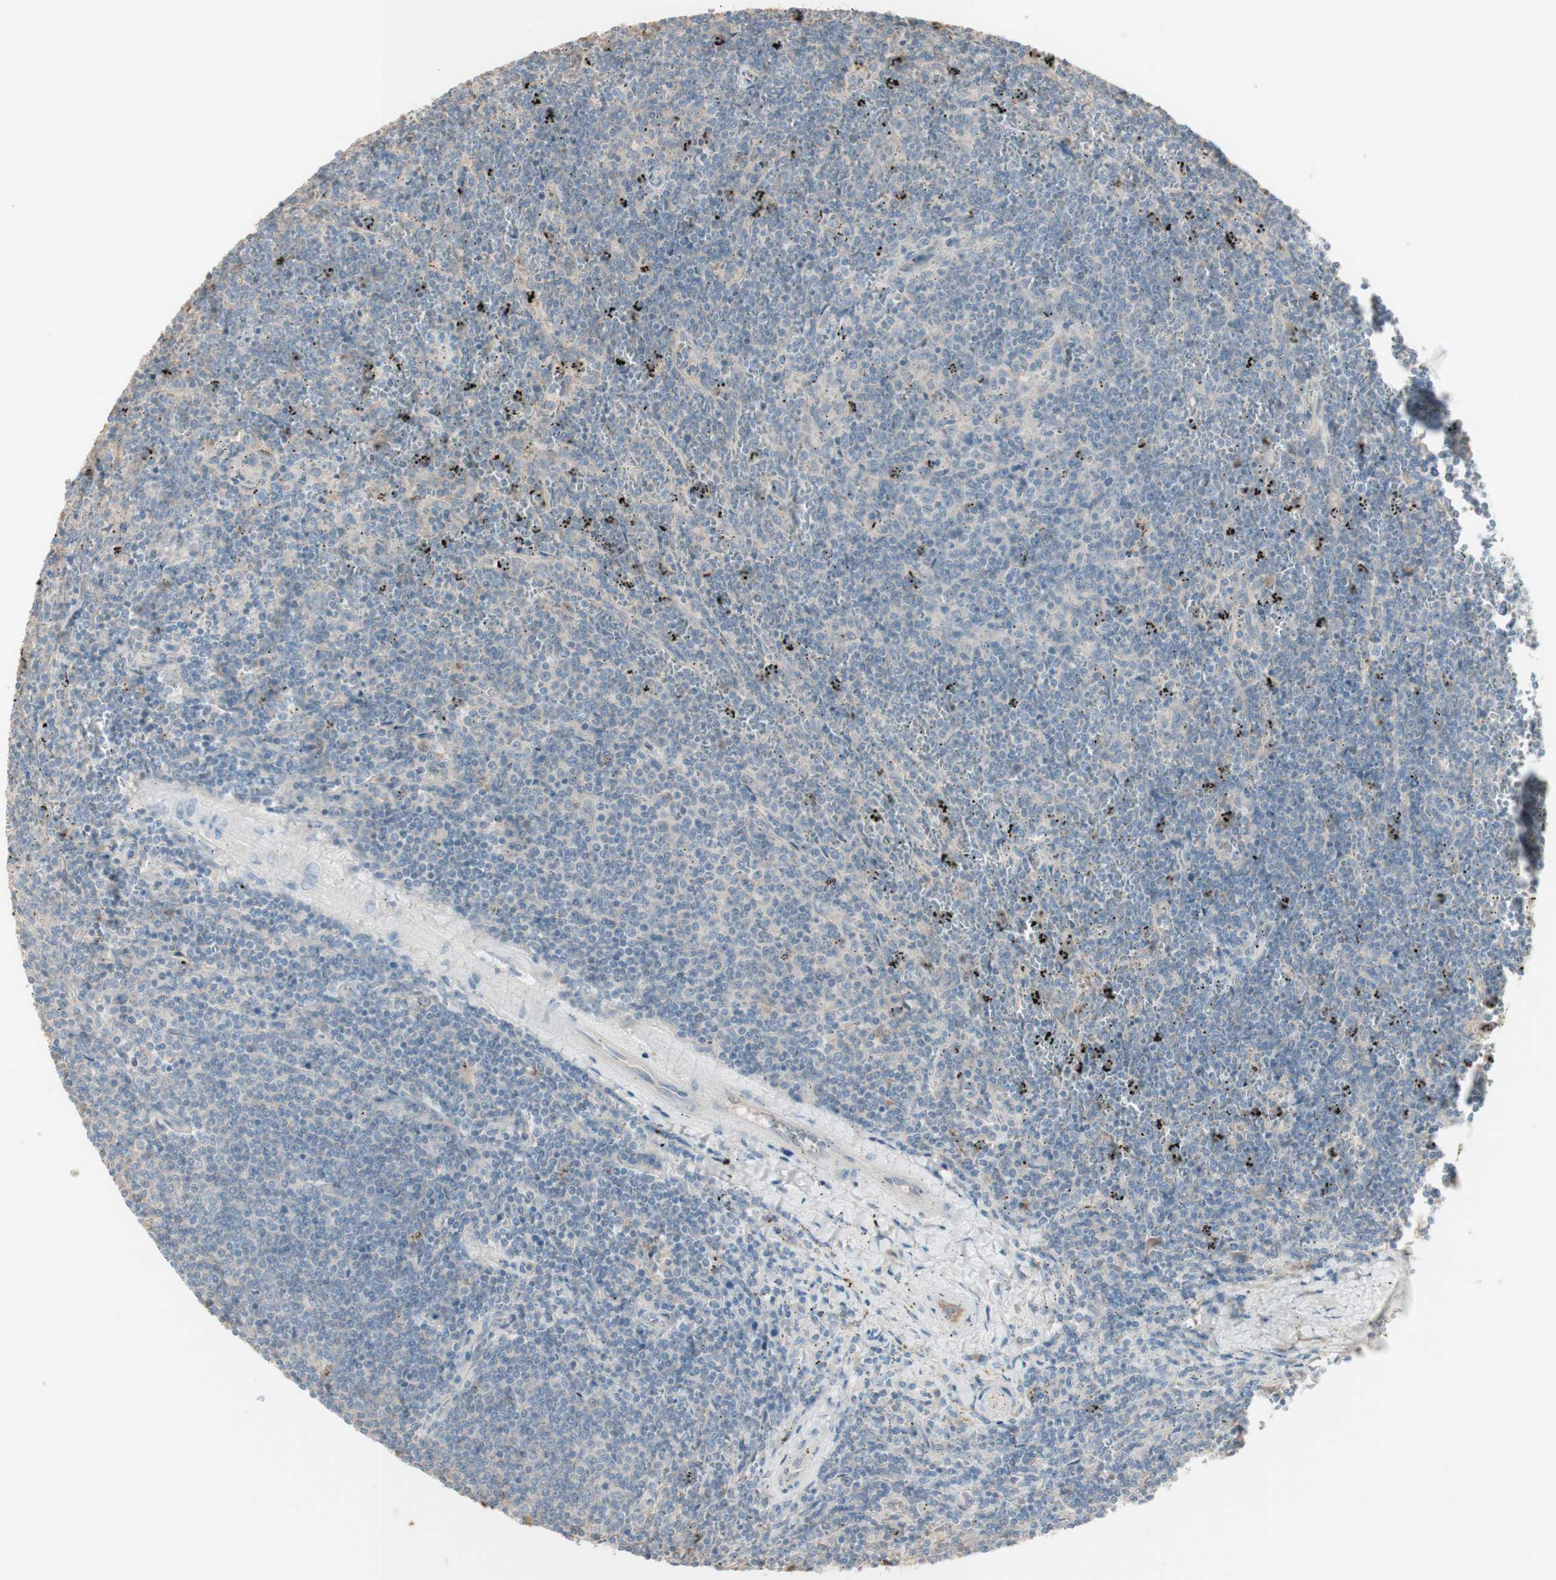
{"staining": {"intensity": "negative", "quantity": "none", "location": "none"}, "tissue": "lymphoma", "cell_type": "Tumor cells", "image_type": "cancer", "snomed": [{"axis": "morphology", "description": "Malignant lymphoma, non-Hodgkin's type, Low grade"}, {"axis": "topography", "description": "Spleen"}], "caption": "Immunohistochemistry (IHC) of malignant lymphoma, non-Hodgkin's type (low-grade) demonstrates no expression in tumor cells.", "gene": "IFNG", "patient": {"sex": "female", "age": 50}}